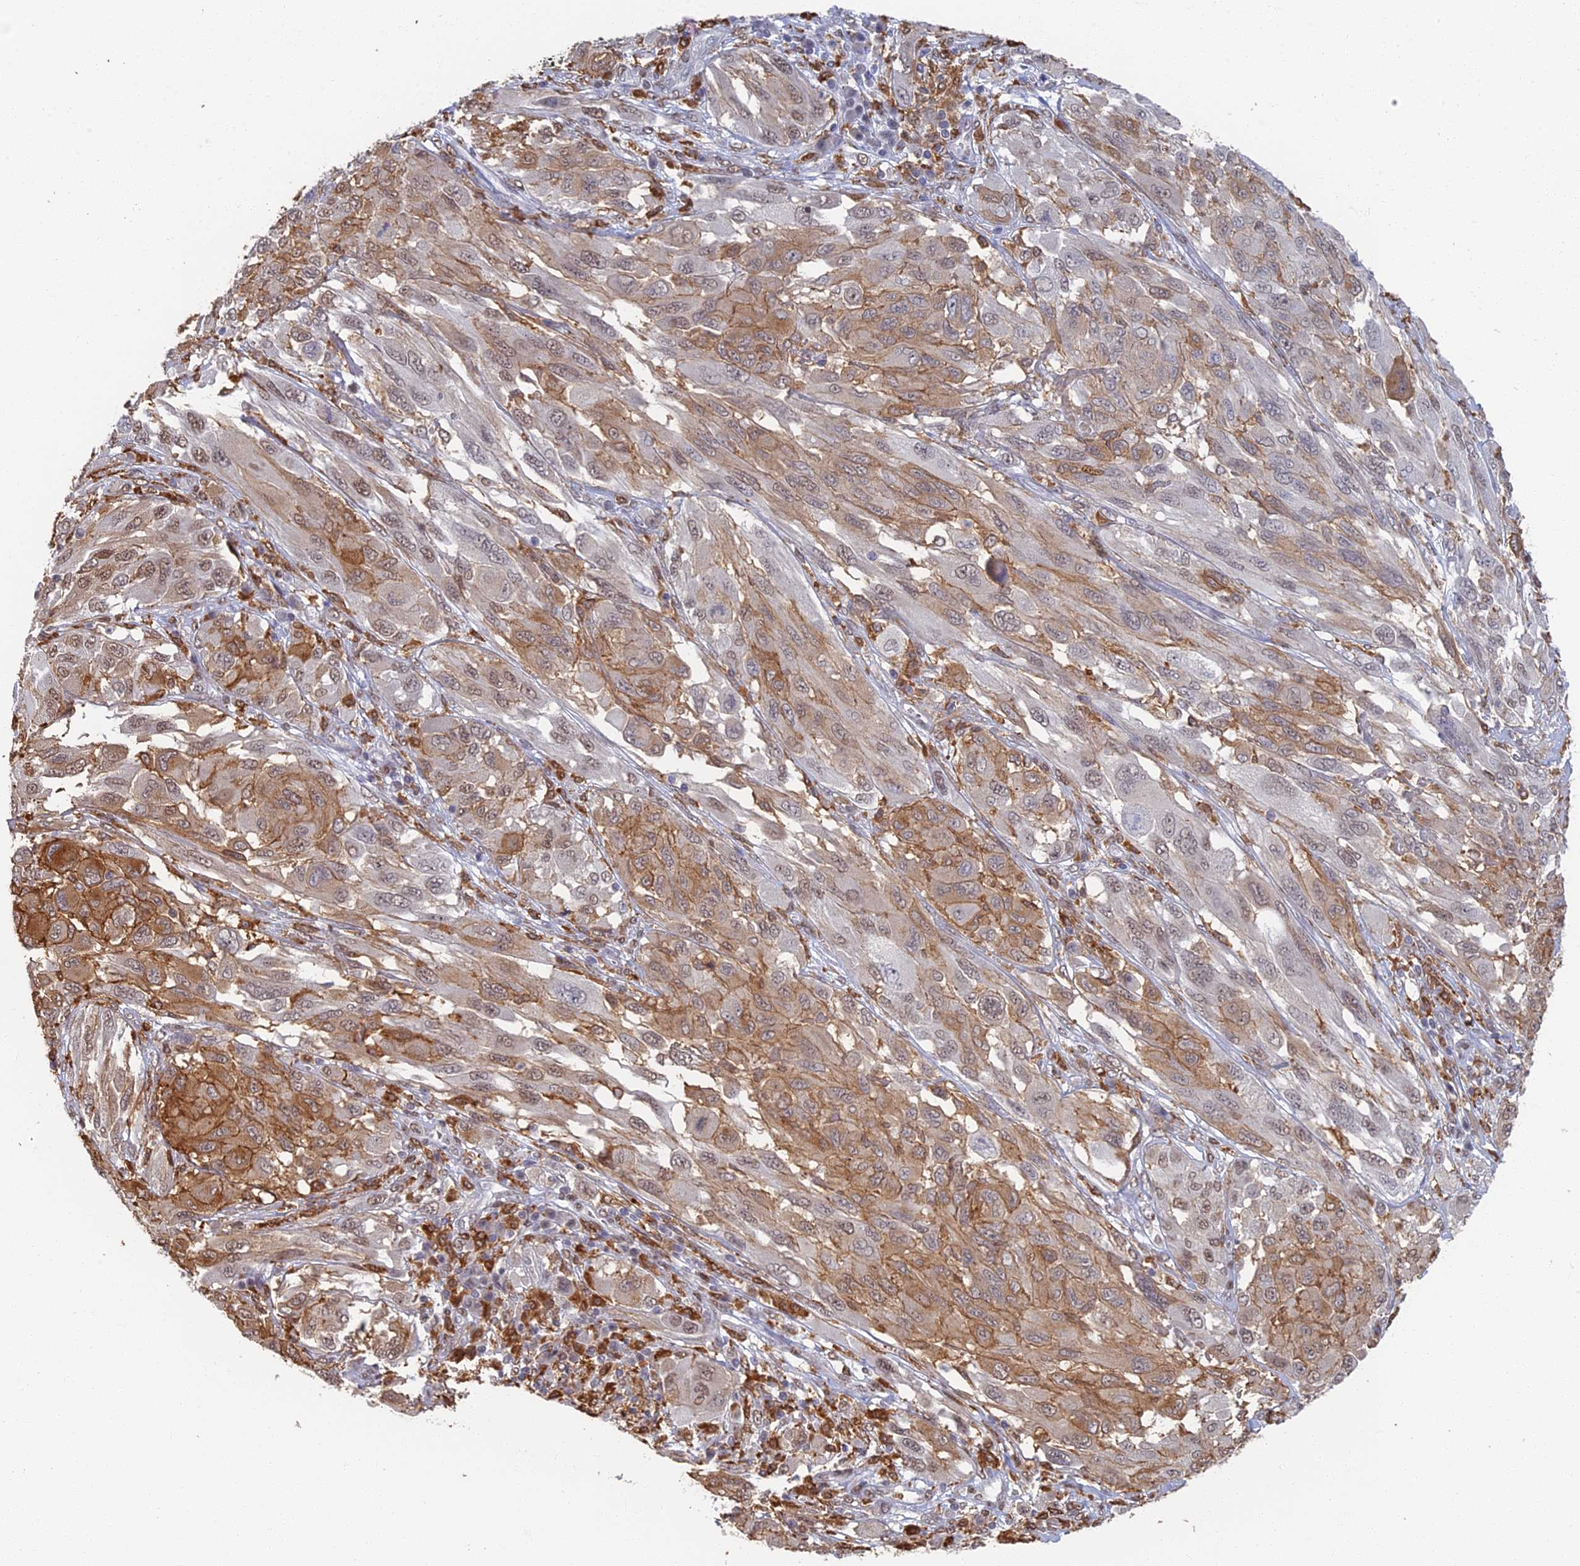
{"staining": {"intensity": "moderate", "quantity": "25%-75%", "location": "cytoplasmic/membranous,nuclear"}, "tissue": "melanoma", "cell_type": "Tumor cells", "image_type": "cancer", "snomed": [{"axis": "morphology", "description": "Malignant melanoma, NOS"}, {"axis": "topography", "description": "Skin"}], "caption": "Melanoma was stained to show a protein in brown. There is medium levels of moderate cytoplasmic/membranous and nuclear expression in about 25%-75% of tumor cells. (Stains: DAB in brown, nuclei in blue, Microscopy: brightfield microscopy at high magnification).", "gene": "GPATCH1", "patient": {"sex": "female", "age": 91}}